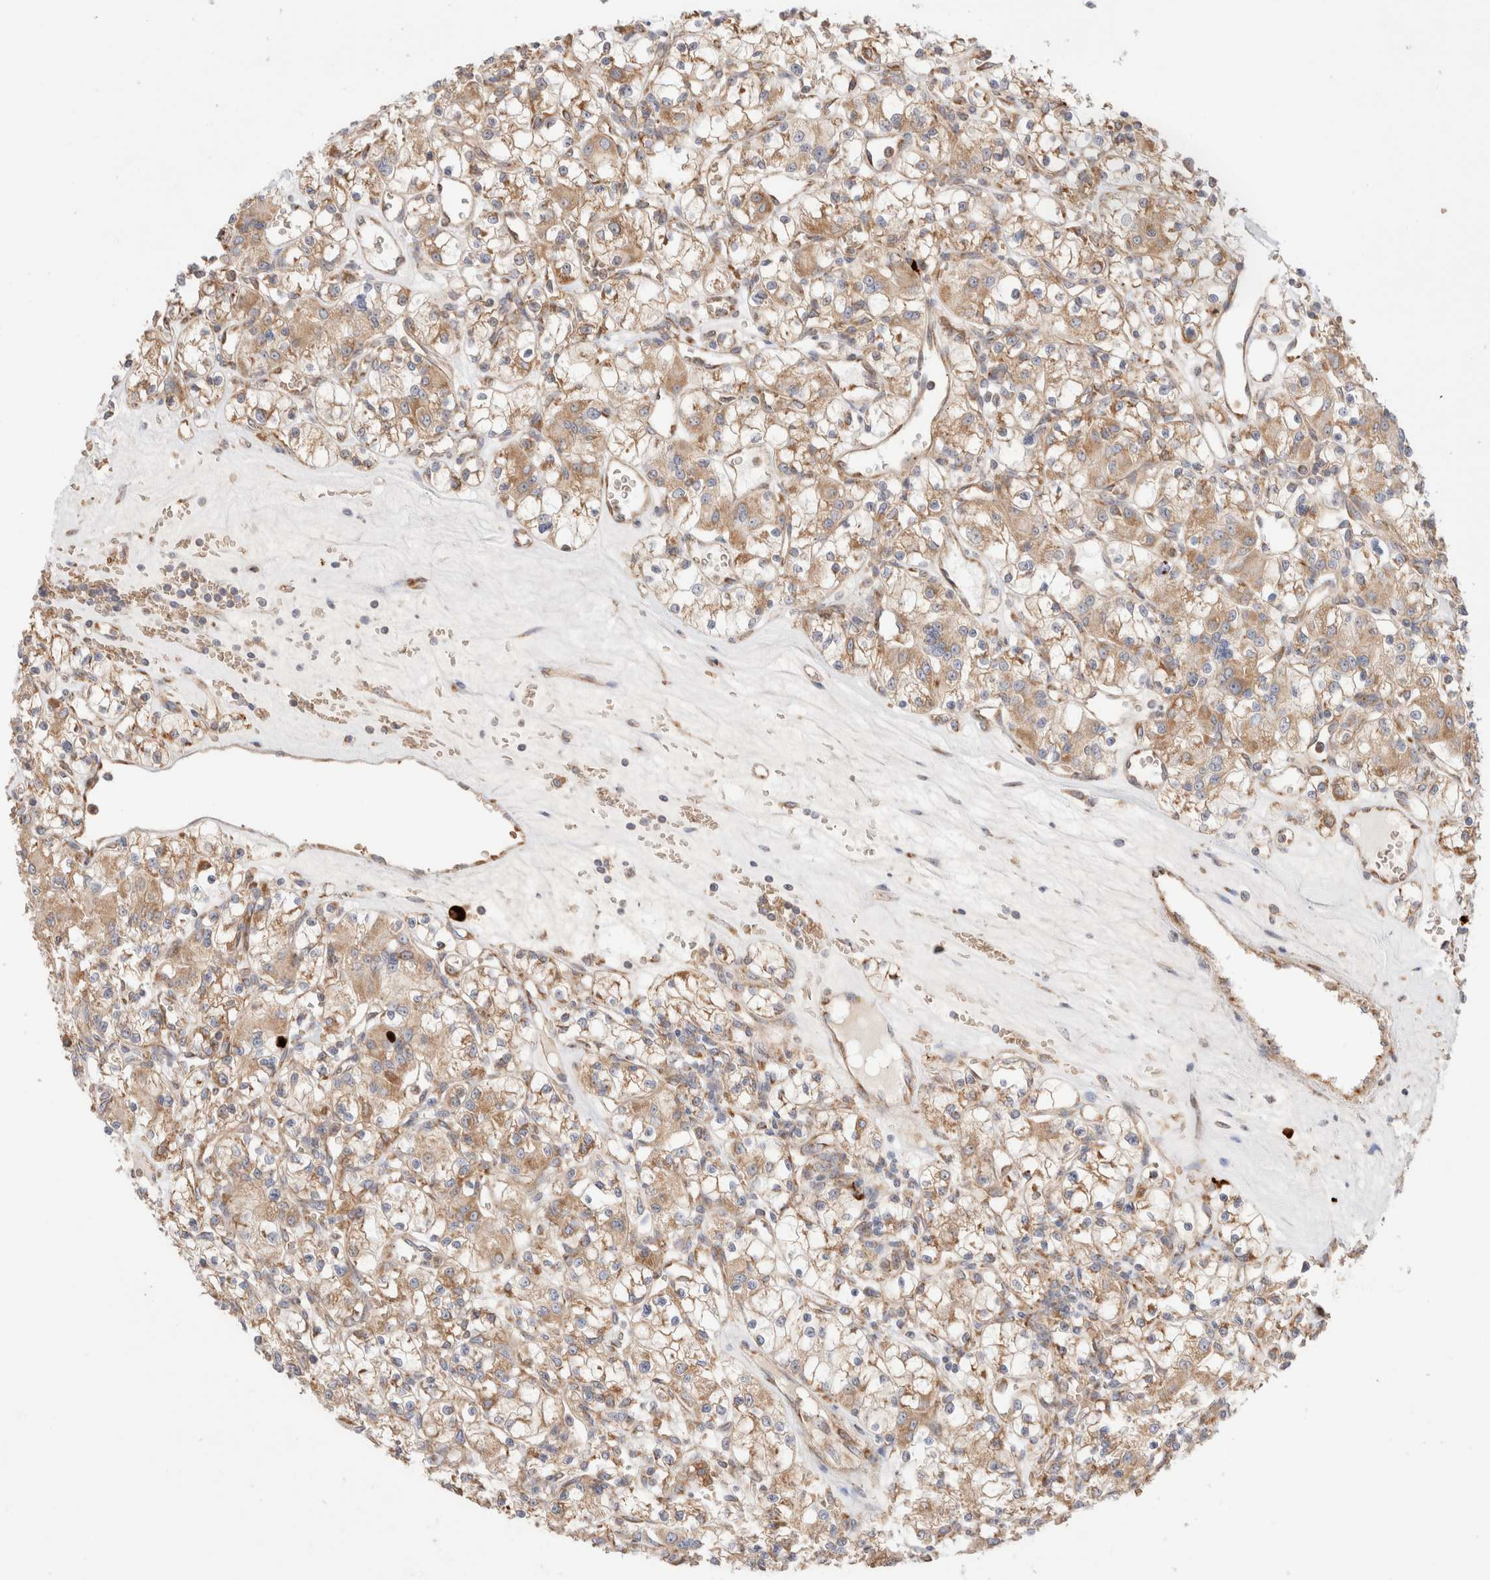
{"staining": {"intensity": "moderate", "quantity": ">75%", "location": "cytoplasmic/membranous"}, "tissue": "renal cancer", "cell_type": "Tumor cells", "image_type": "cancer", "snomed": [{"axis": "morphology", "description": "Adenocarcinoma, NOS"}, {"axis": "topography", "description": "Kidney"}], "caption": "Tumor cells show medium levels of moderate cytoplasmic/membranous expression in about >75% of cells in adenocarcinoma (renal). Using DAB (3,3'-diaminobenzidine) (brown) and hematoxylin (blue) stains, captured at high magnification using brightfield microscopy.", "gene": "UTS2B", "patient": {"sex": "female", "age": 59}}